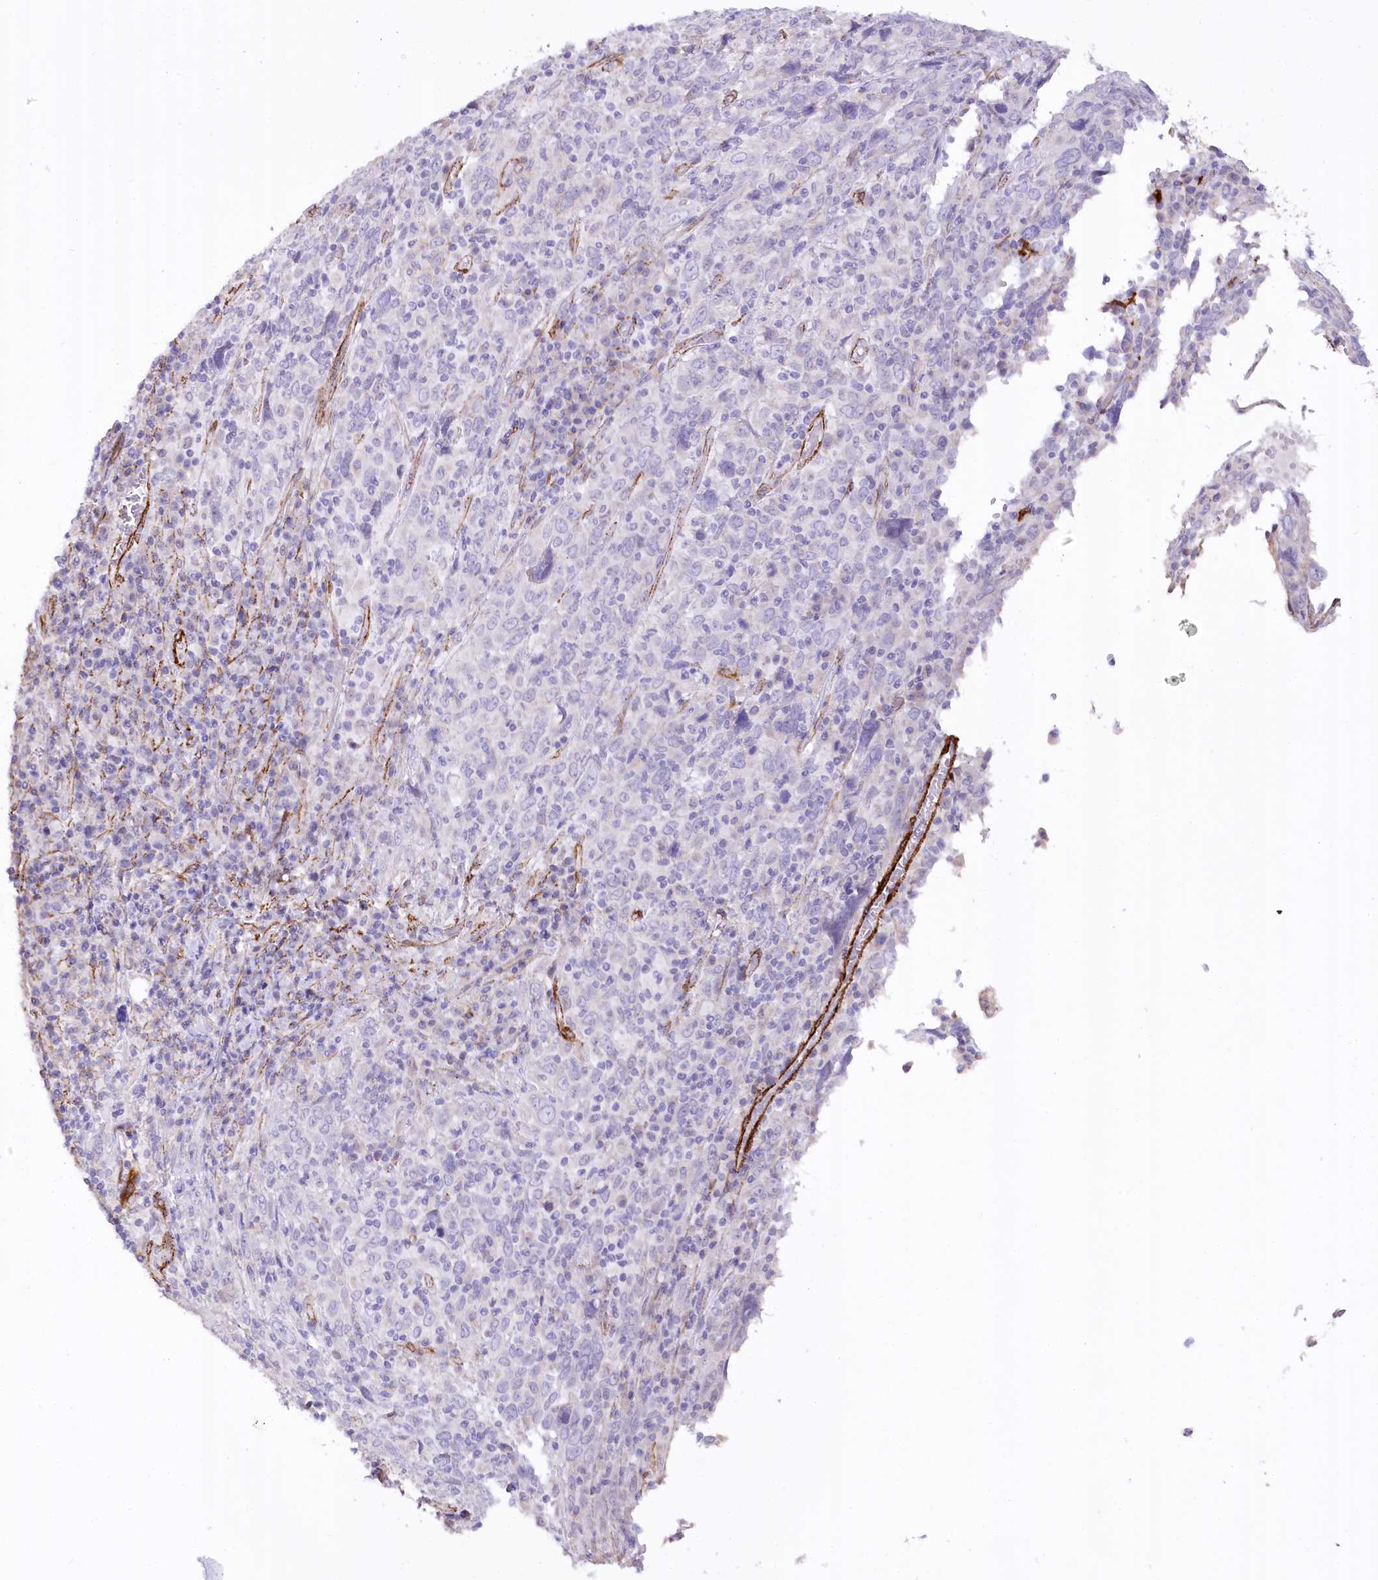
{"staining": {"intensity": "negative", "quantity": "none", "location": "none"}, "tissue": "cervical cancer", "cell_type": "Tumor cells", "image_type": "cancer", "snomed": [{"axis": "morphology", "description": "Squamous cell carcinoma, NOS"}, {"axis": "topography", "description": "Cervix"}], "caption": "This is an IHC image of cervical cancer (squamous cell carcinoma). There is no expression in tumor cells.", "gene": "SYNPO2", "patient": {"sex": "female", "age": 46}}